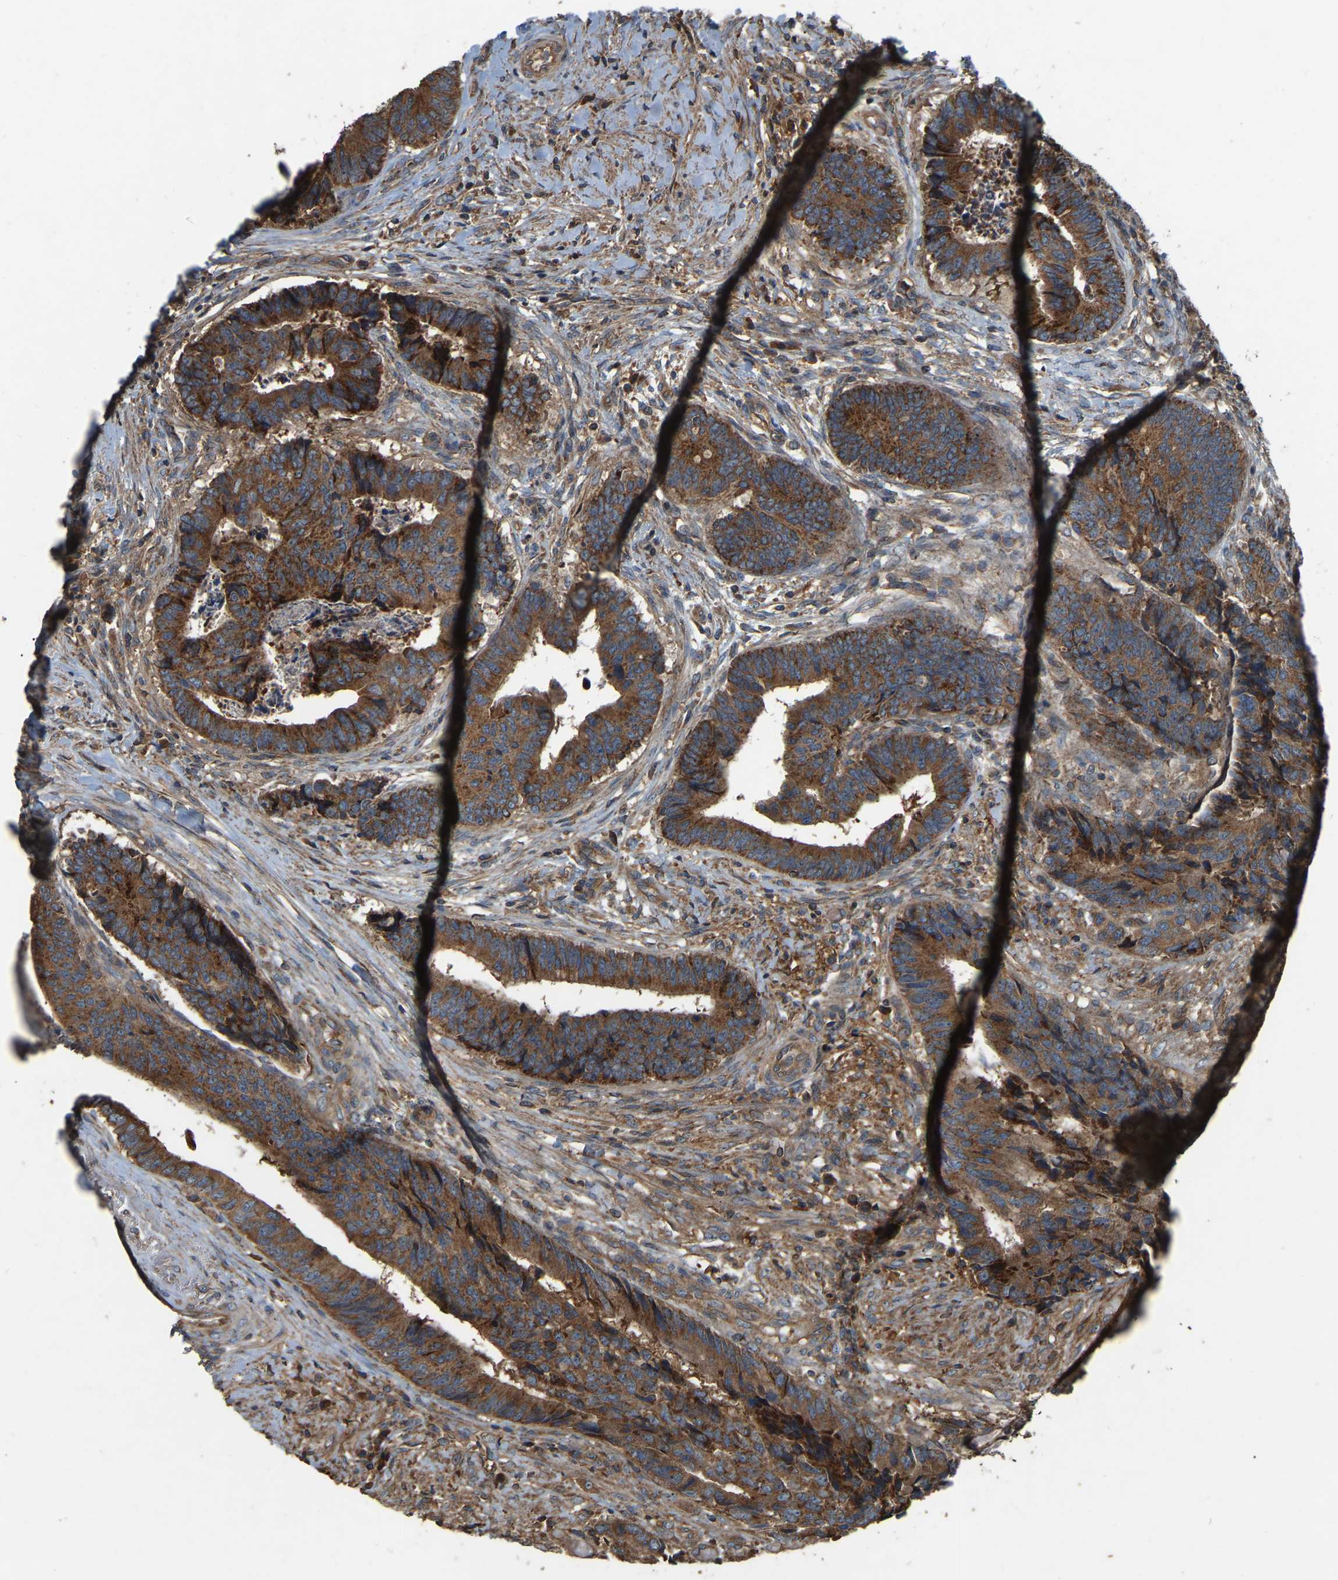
{"staining": {"intensity": "strong", "quantity": ">75%", "location": "cytoplasmic/membranous"}, "tissue": "colorectal cancer", "cell_type": "Tumor cells", "image_type": "cancer", "snomed": [{"axis": "morphology", "description": "Adenocarcinoma, NOS"}, {"axis": "topography", "description": "Rectum"}], "caption": "A photomicrograph showing strong cytoplasmic/membranous expression in about >75% of tumor cells in colorectal cancer, as visualized by brown immunohistochemical staining.", "gene": "SAMD9L", "patient": {"sex": "male", "age": 84}}